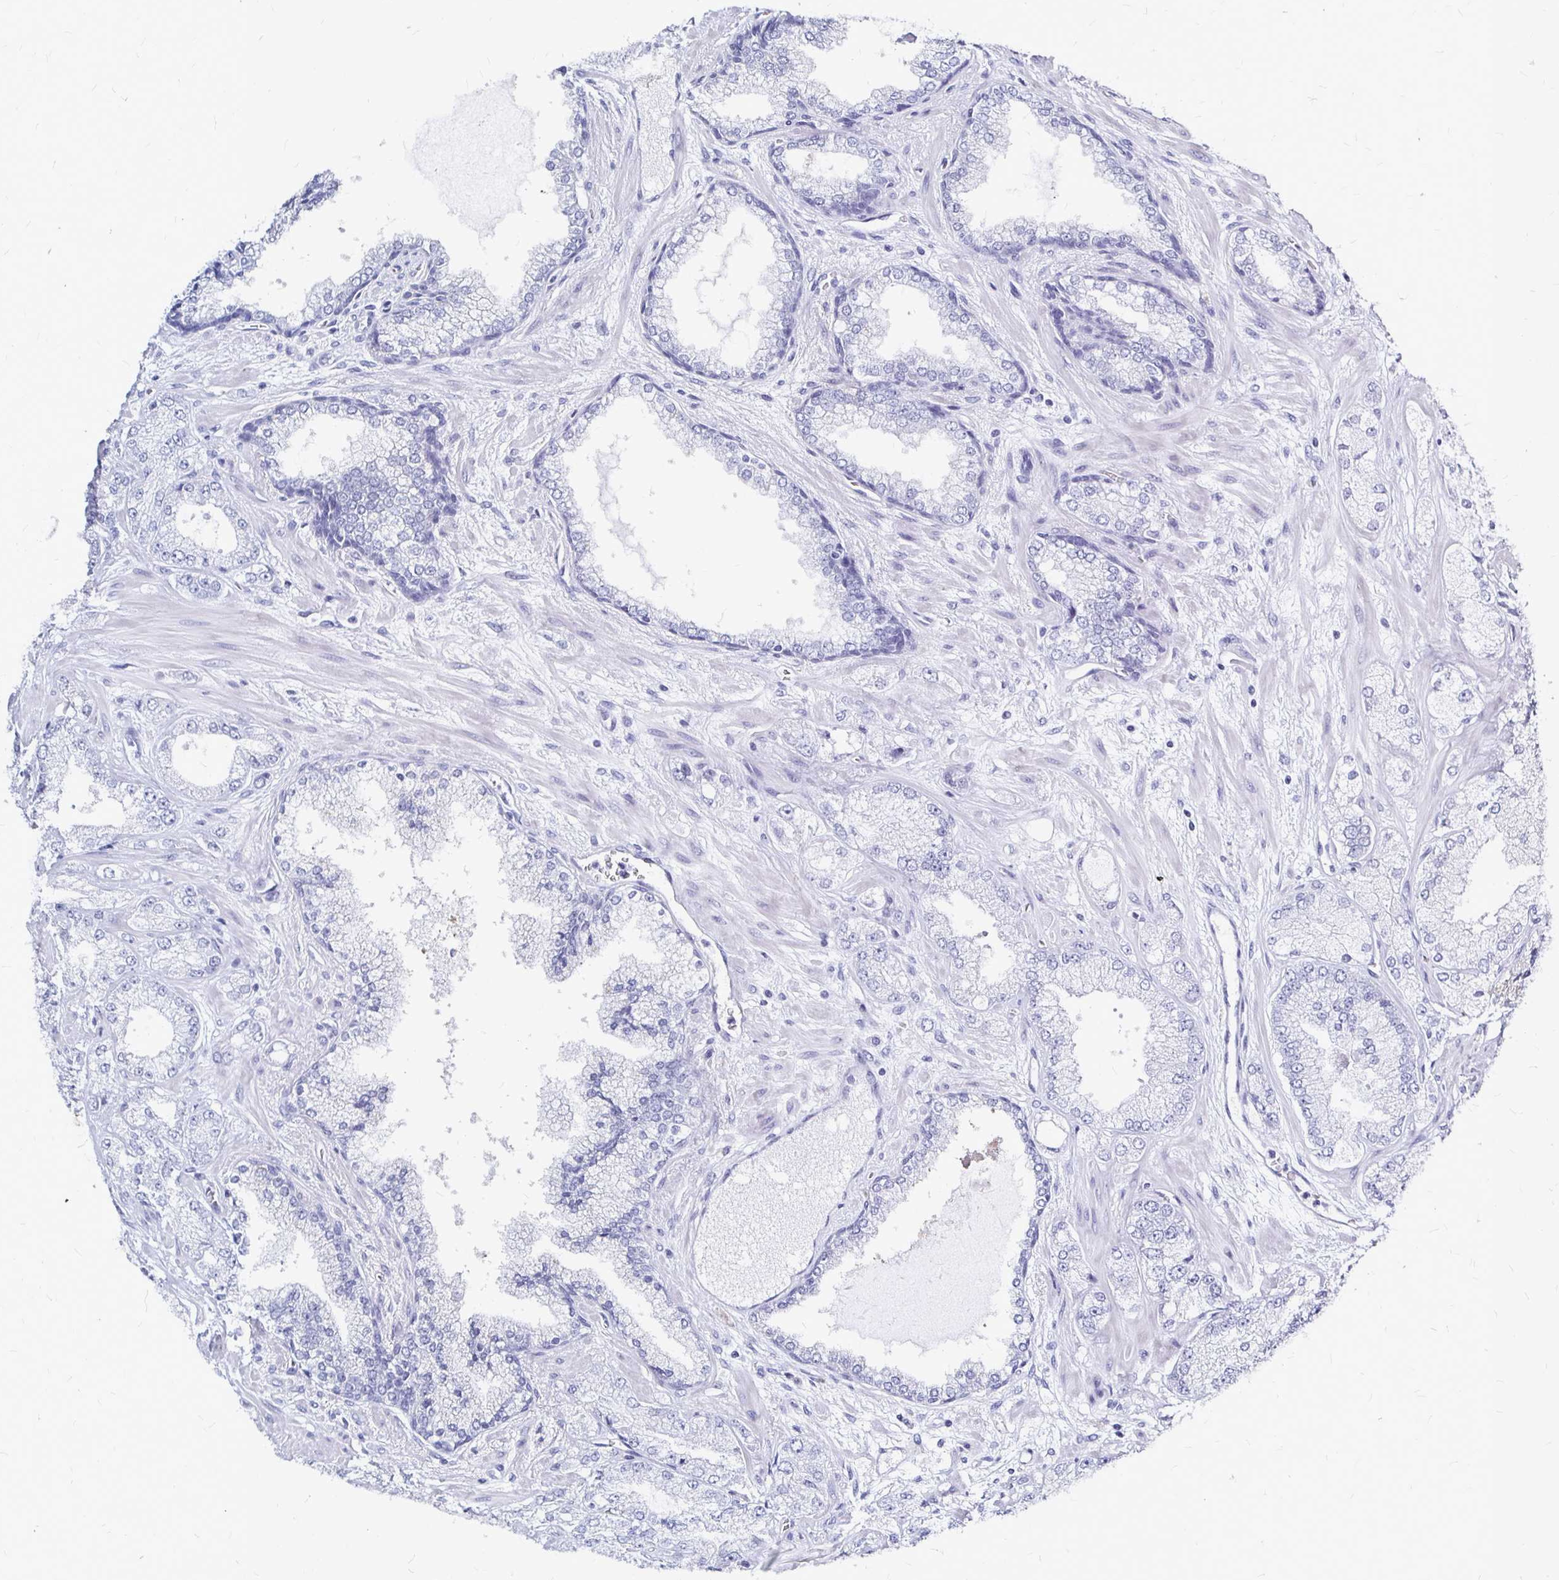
{"staining": {"intensity": "negative", "quantity": "none", "location": "none"}, "tissue": "prostate cancer", "cell_type": "Tumor cells", "image_type": "cancer", "snomed": [{"axis": "morphology", "description": "Normal tissue, NOS"}, {"axis": "morphology", "description": "Adenocarcinoma, High grade"}, {"axis": "topography", "description": "Prostate"}, {"axis": "topography", "description": "Peripheral nerve tissue"}], "caption": "High-grade adenocarcinoma (prostate) stained for a protein using immunohistochemistry (IHC) displays no expression tumor cells.", "gene": "LUZP4", "patient": {"sex": "male", "age": 68}}